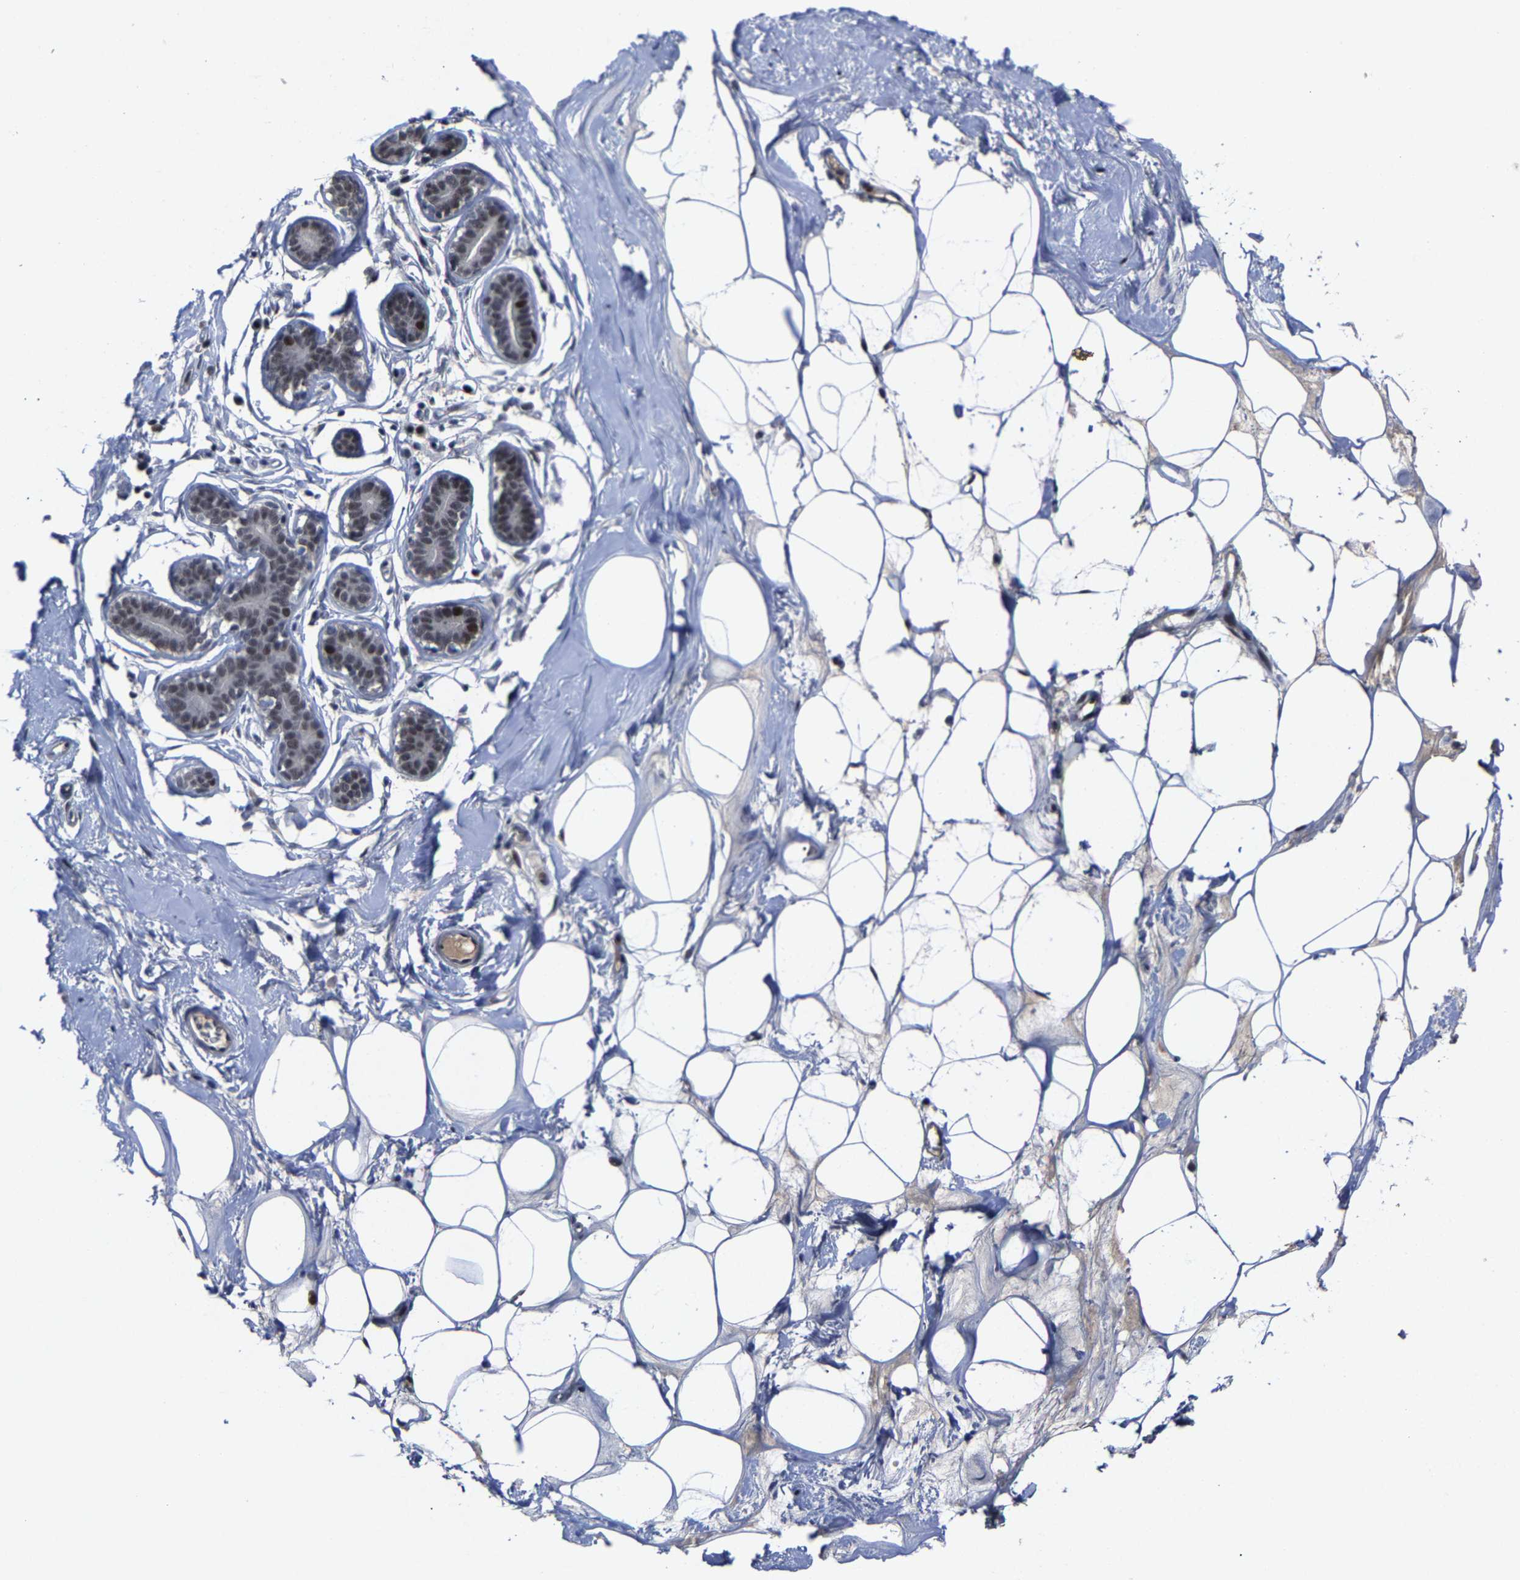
{"staining": {"intensity": "moderate", "quantity": "<25%", "location": "cytoplasmic/membranous"}, "tissue": "adipose tissue", "cell_type": "Adipocytes", "image_type": "normal", "snomed": [{"axis": "morphology", "description": "Normal tissue, NOS"}, {"axis": "morphology", "description": "Fibrosis, NOS"}, {"axis": "topography", "description": "Breast"}, {"axis": "topography", "description": "Adipose tissue"}], "caption": "Human adipose tissue stained with a brown dye demonstrates moderate cytoplasmic/membranous positive staining in approximately <25% of adipocytes.", "gene": "LSM8", "patient": {"sex": "female", "age": 39}}